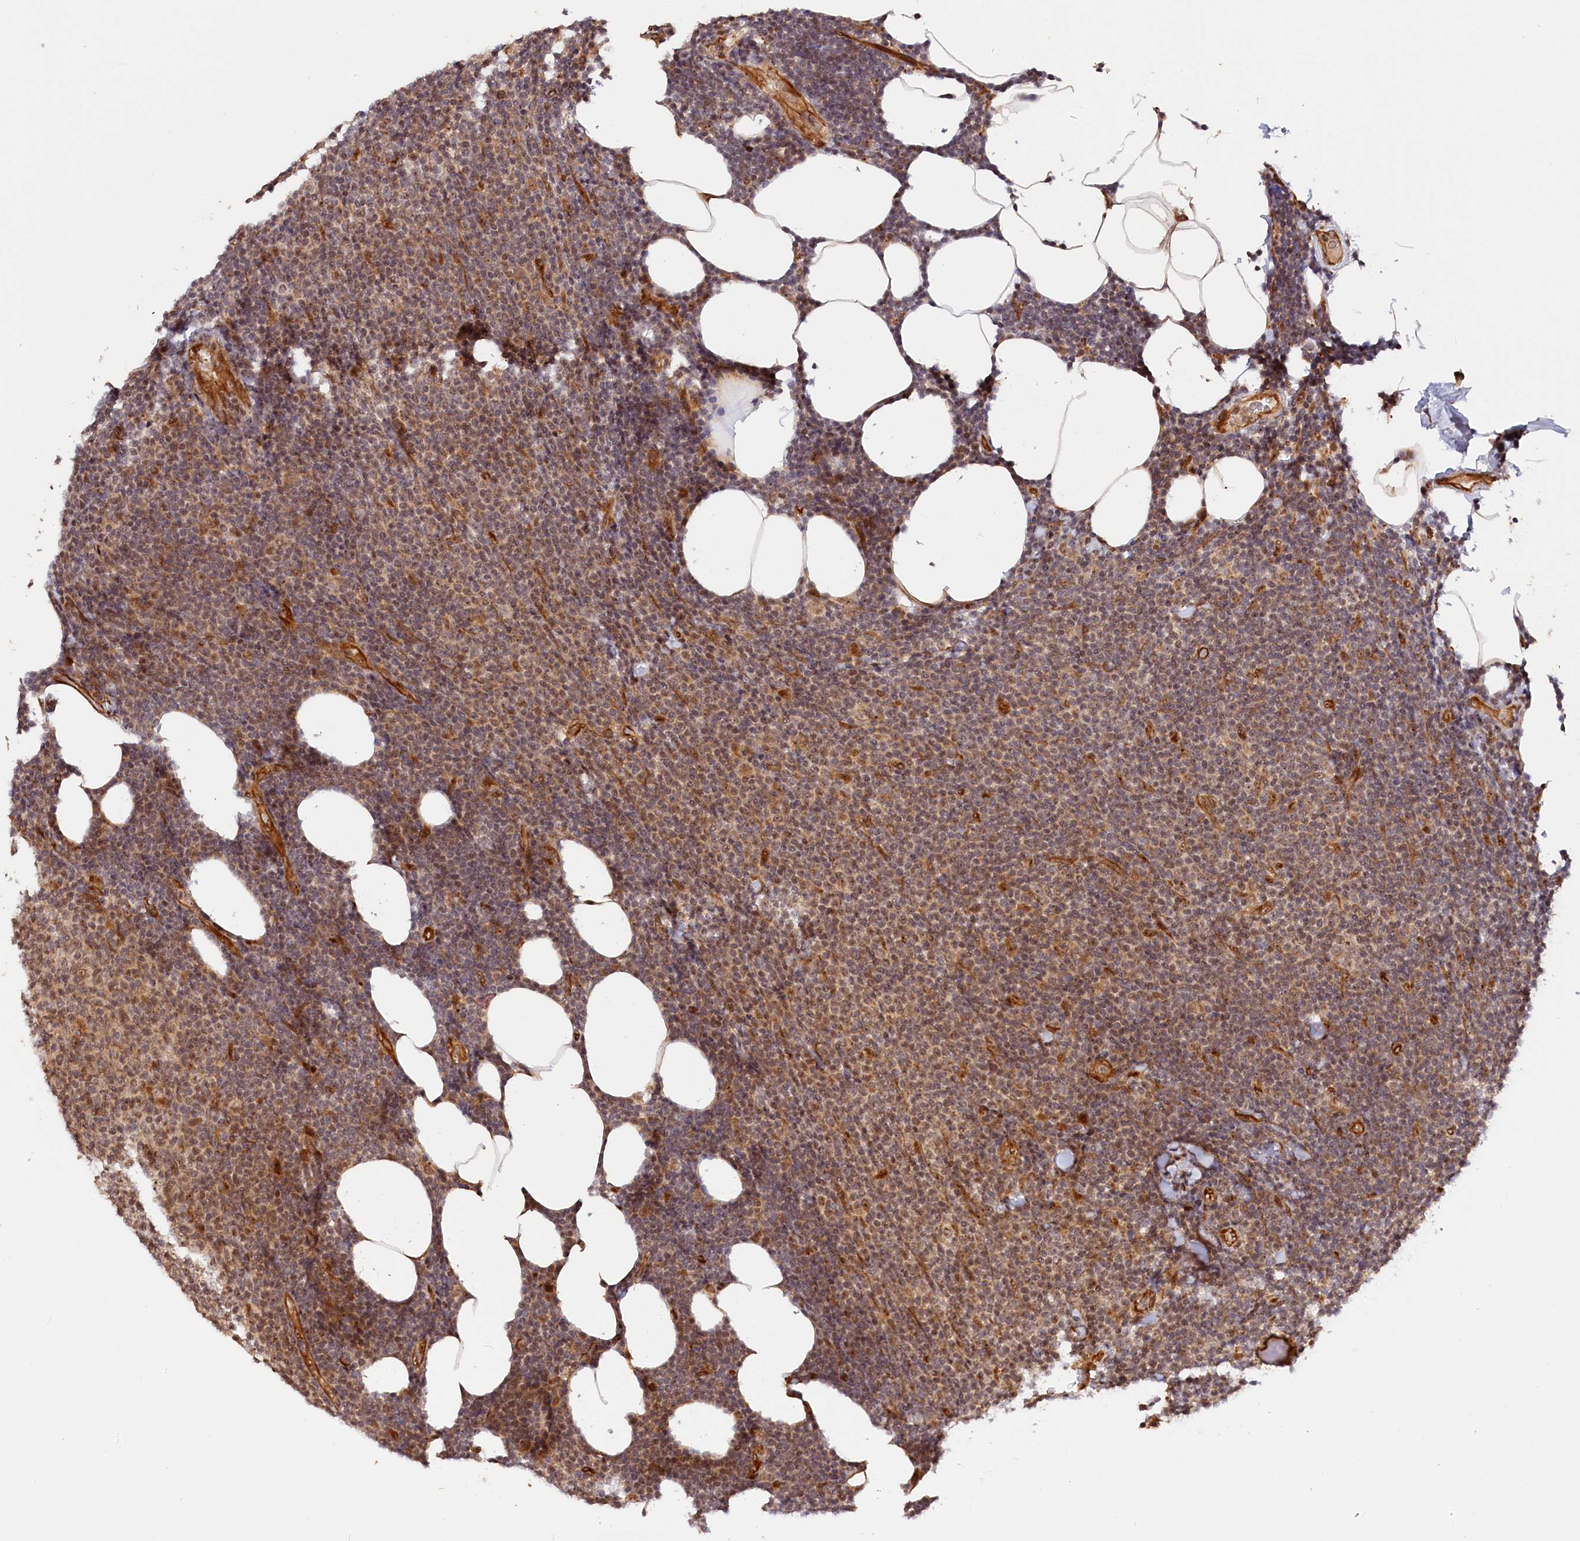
{"staining": {"intensity": "moderate", "quantity": ">75%", "location": "nuclear"}, "tissue": "lymphoma", "cell_type": "Tumor cells", "image_type": "cancer", "snomed": [{"axis": "morphology", "description": "Malignant lymphoma, non-Hodgkin's type, Low grade"}, {"axis": "topography", "description": "Lymph node"}], "caption": "Malignant lymphoma, non-Hodgkin's type (low-grade) stained with IHC reveals moderate nuclear staining in approximately >75% of tumor cells.", "gene": "ANKRD24", "patient": {"sex": "male", "age": 66}}